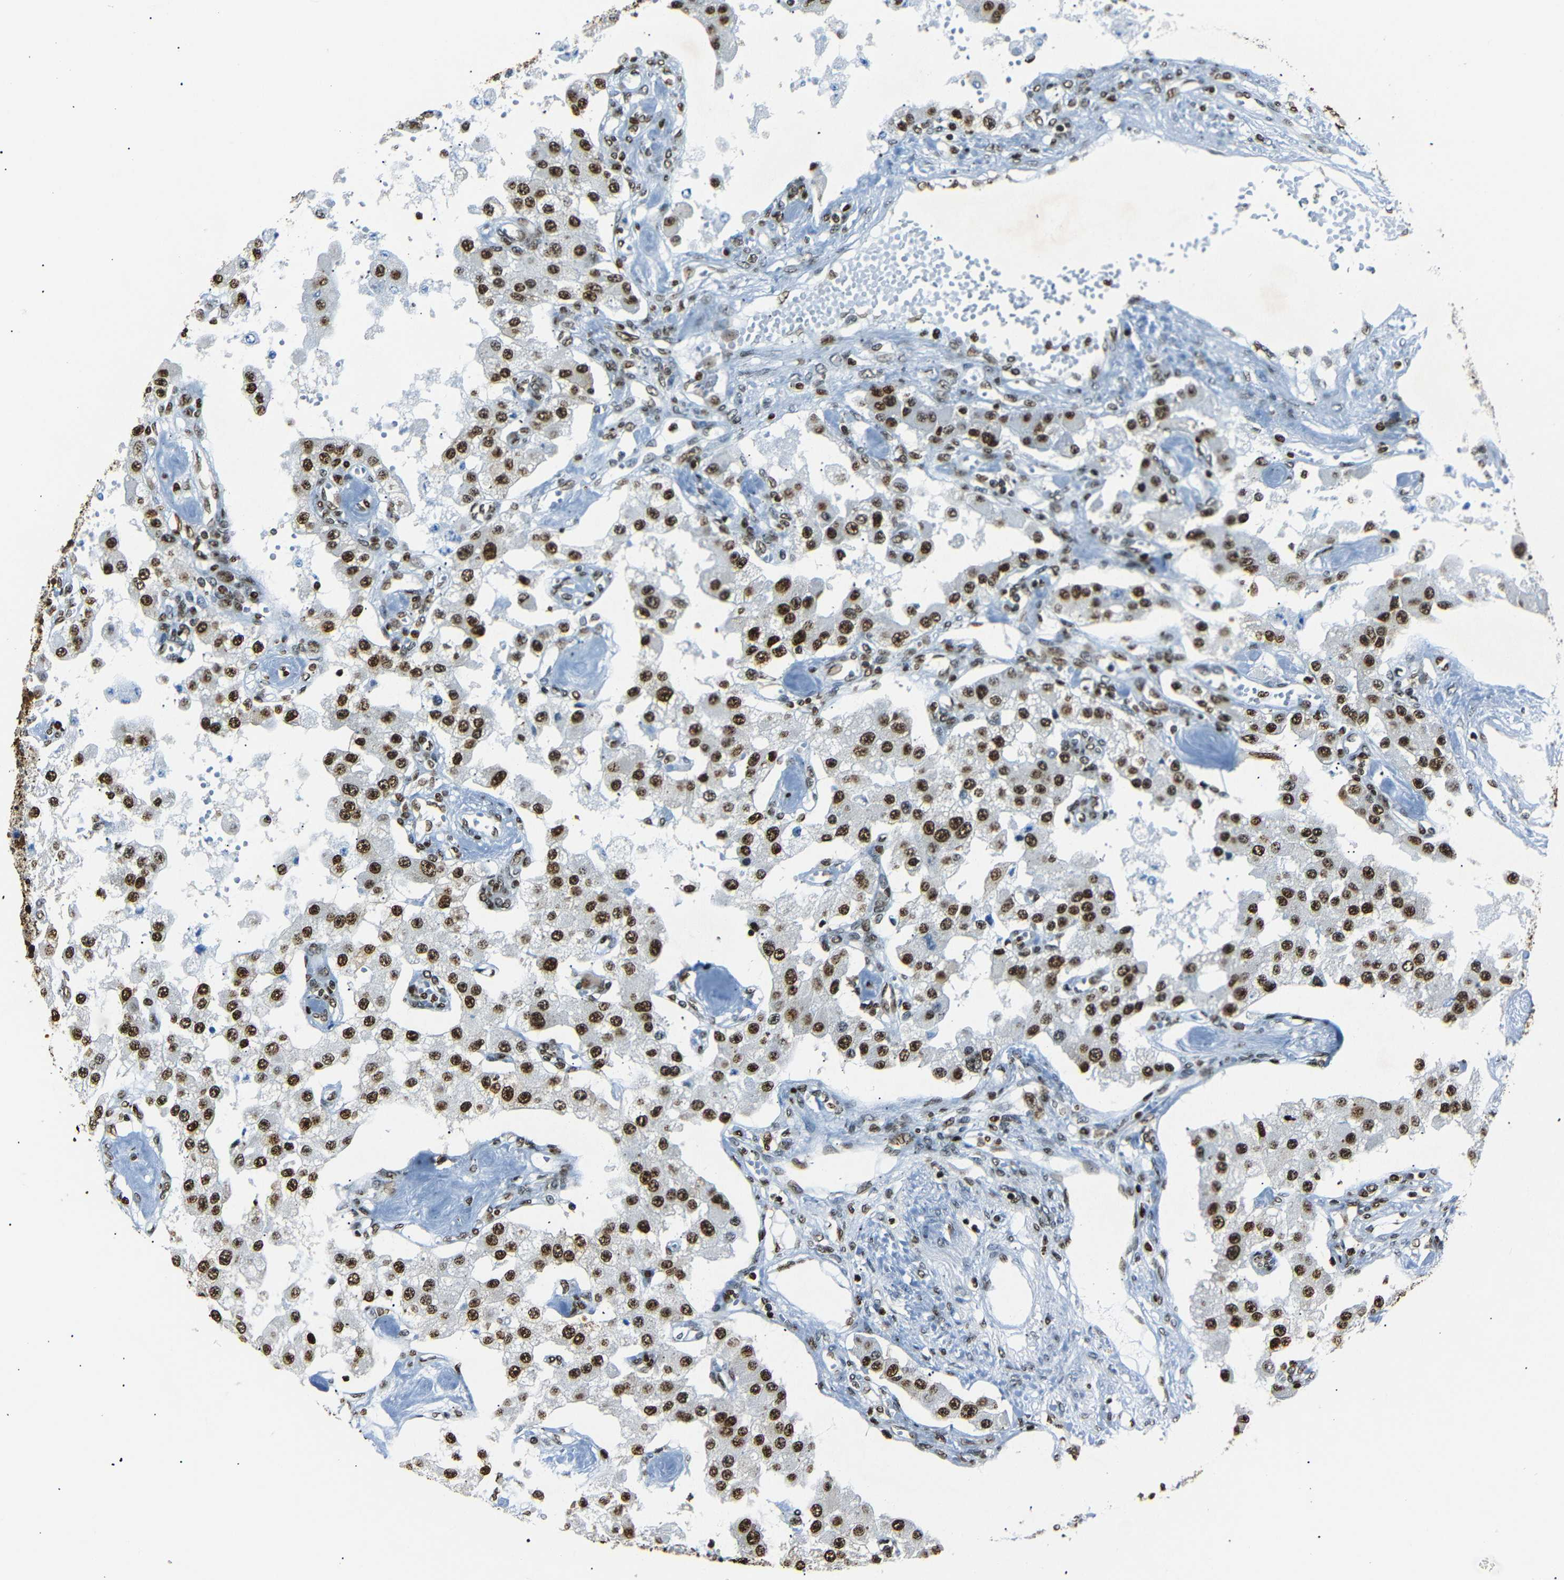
{"staining": {"intensity": "strong", "quantity": ">75%", "location": "nuclear"}, "tissue": "carcinoid", "cell_type": "Tumor cells", "image_type": "cancer", "snomed": [{"axis": "morphology", "description": "Carcinoid, malignant, NOS"}, {"axis": "topography", "description": "Pancreas"}], "caption": "Protein staining shows strong nuclear positivity in about >75% of tumor cells in carcinoid (malignant). Immunohistochemistry (ihc) stains the protein in brown and the nuclei are stained blue.", "gene": "HMGN1", "patient": {"sex": "male", "age": 41}}